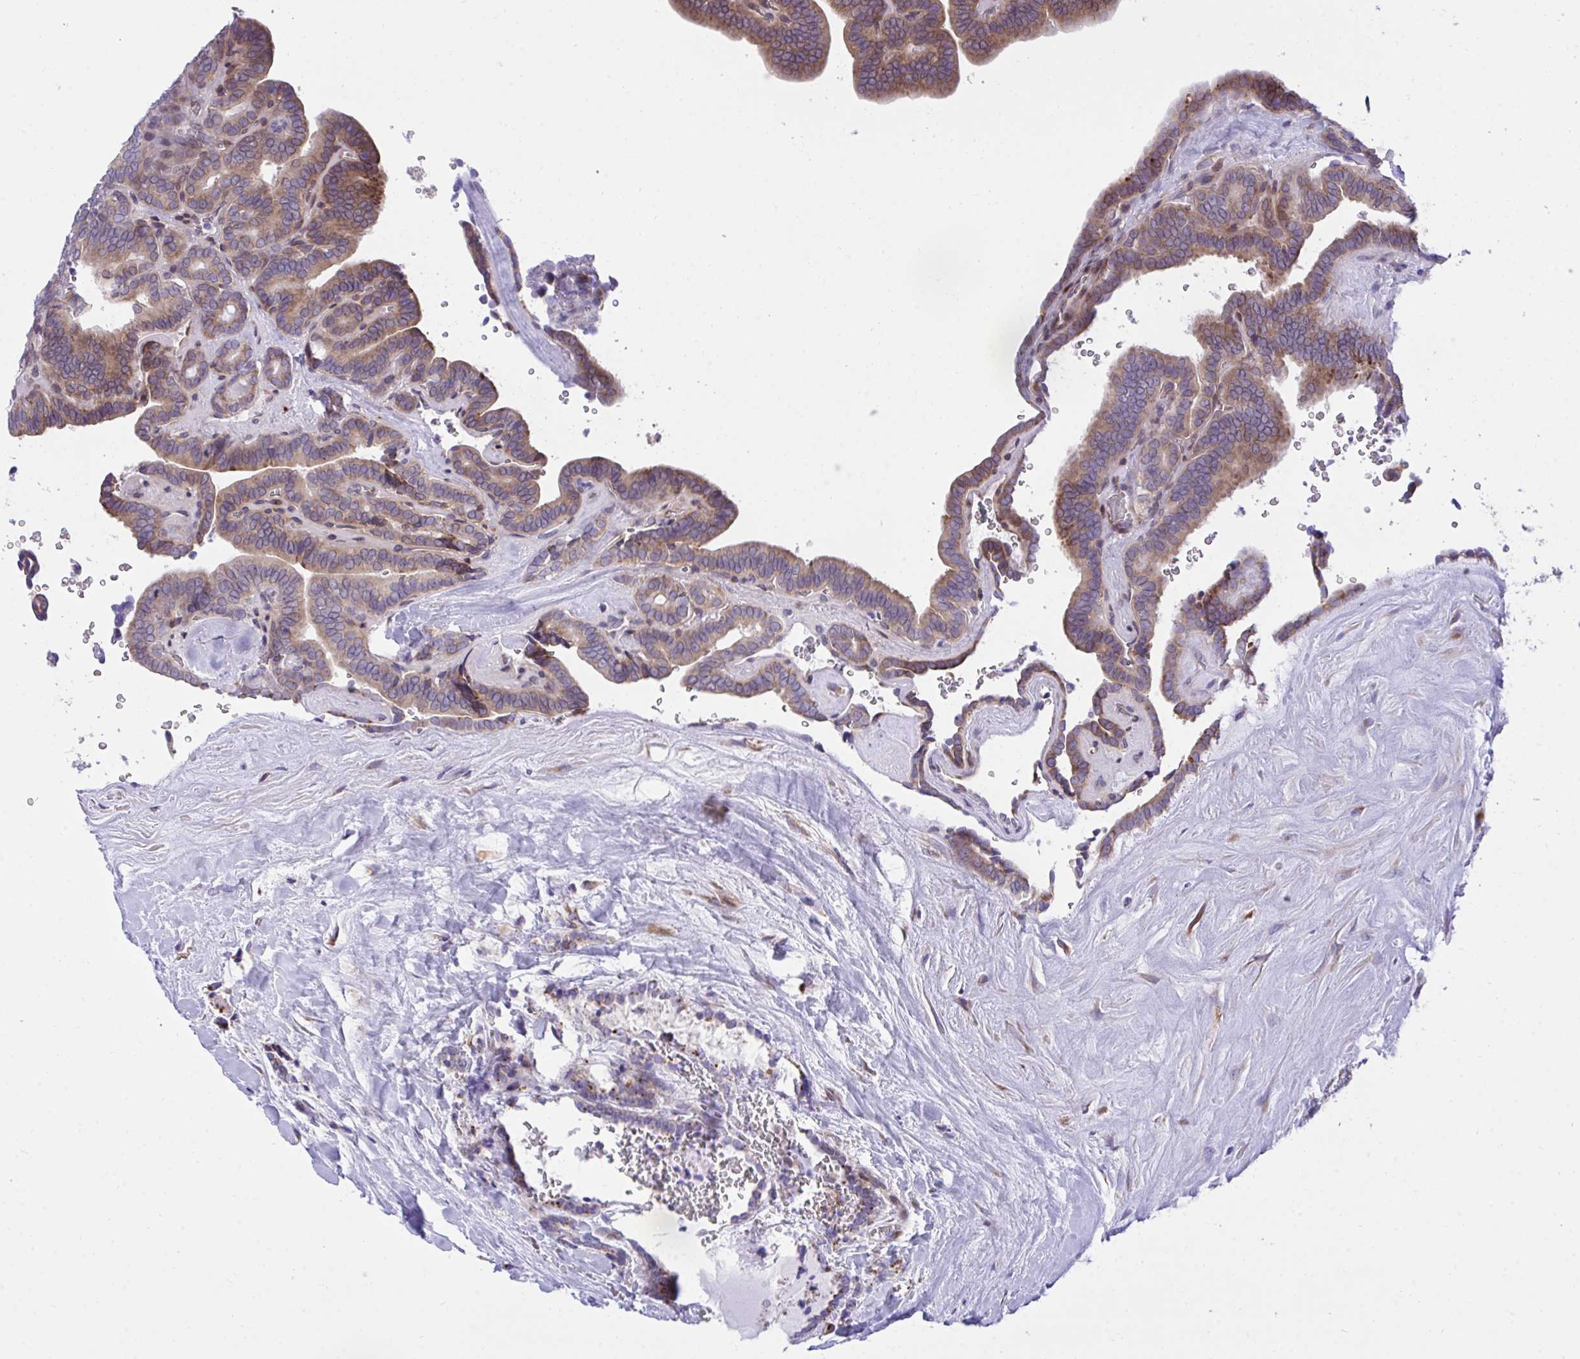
{"staining": {"intensity": "moderate", "quantity": ">75%", "location": "cytoplasmic/membranous"}, "tissue": "thyroid cancer", "cell_type": "Tumor cells", "image_type": "cancer", "snomed": [{"axis": "morphology", "description": "Papillary adenocarcinoma, NOS"}, {"axis": "topography", "description": "Thyroid gland"}], "caption": "Immunohistochemistry histopathology image of human thyroid cancer stained for a protein (brown), which demonstrates medium levels of moderate cytoplasmic/membranous expression in about >75% of tumor cells.", "gene": "RPS15", "patient": {"sex": "female", "age": 21}}